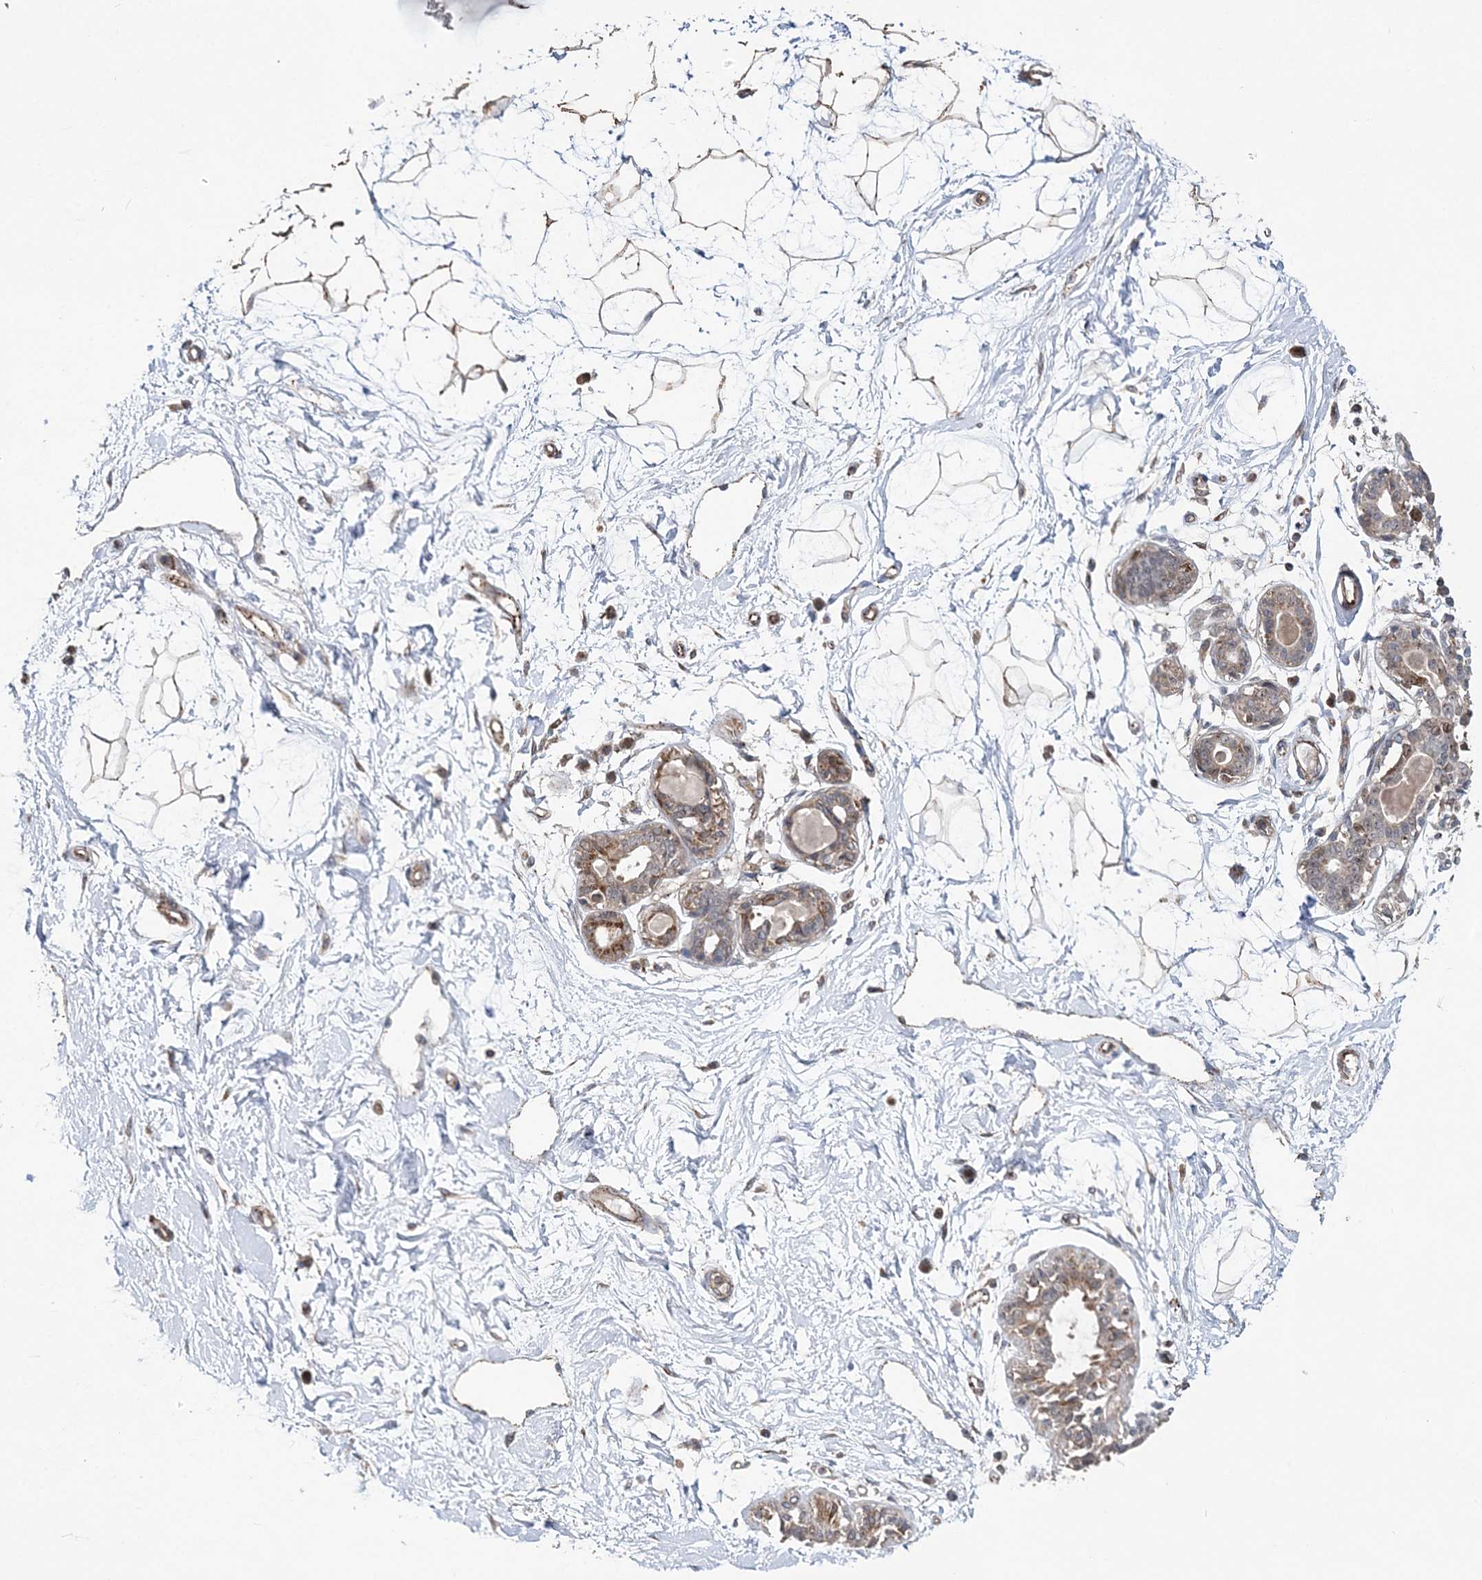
{"staining": {"intensity": "moderate", "quantity": "25%-75%", "location": "cytoplasmic/membranous"}, "tissue": "breast", "cell_type": "Adipocytes", "image_type": "normal", "snomed": [{"axis": "morphology", "description": "Normal tissue, NOS"}, {"axis": "topography", "description": "Breast"}], "caption": "A photomicrograph of breast stained for a protein demonstrates moderate cytoplasmic/membranous brown staining in adipocytes. (DAB = brown stain, brightfield microscopy at high magnification).", "gene": "KIF4A", "patient": {"sex": "female", "age": 45}}